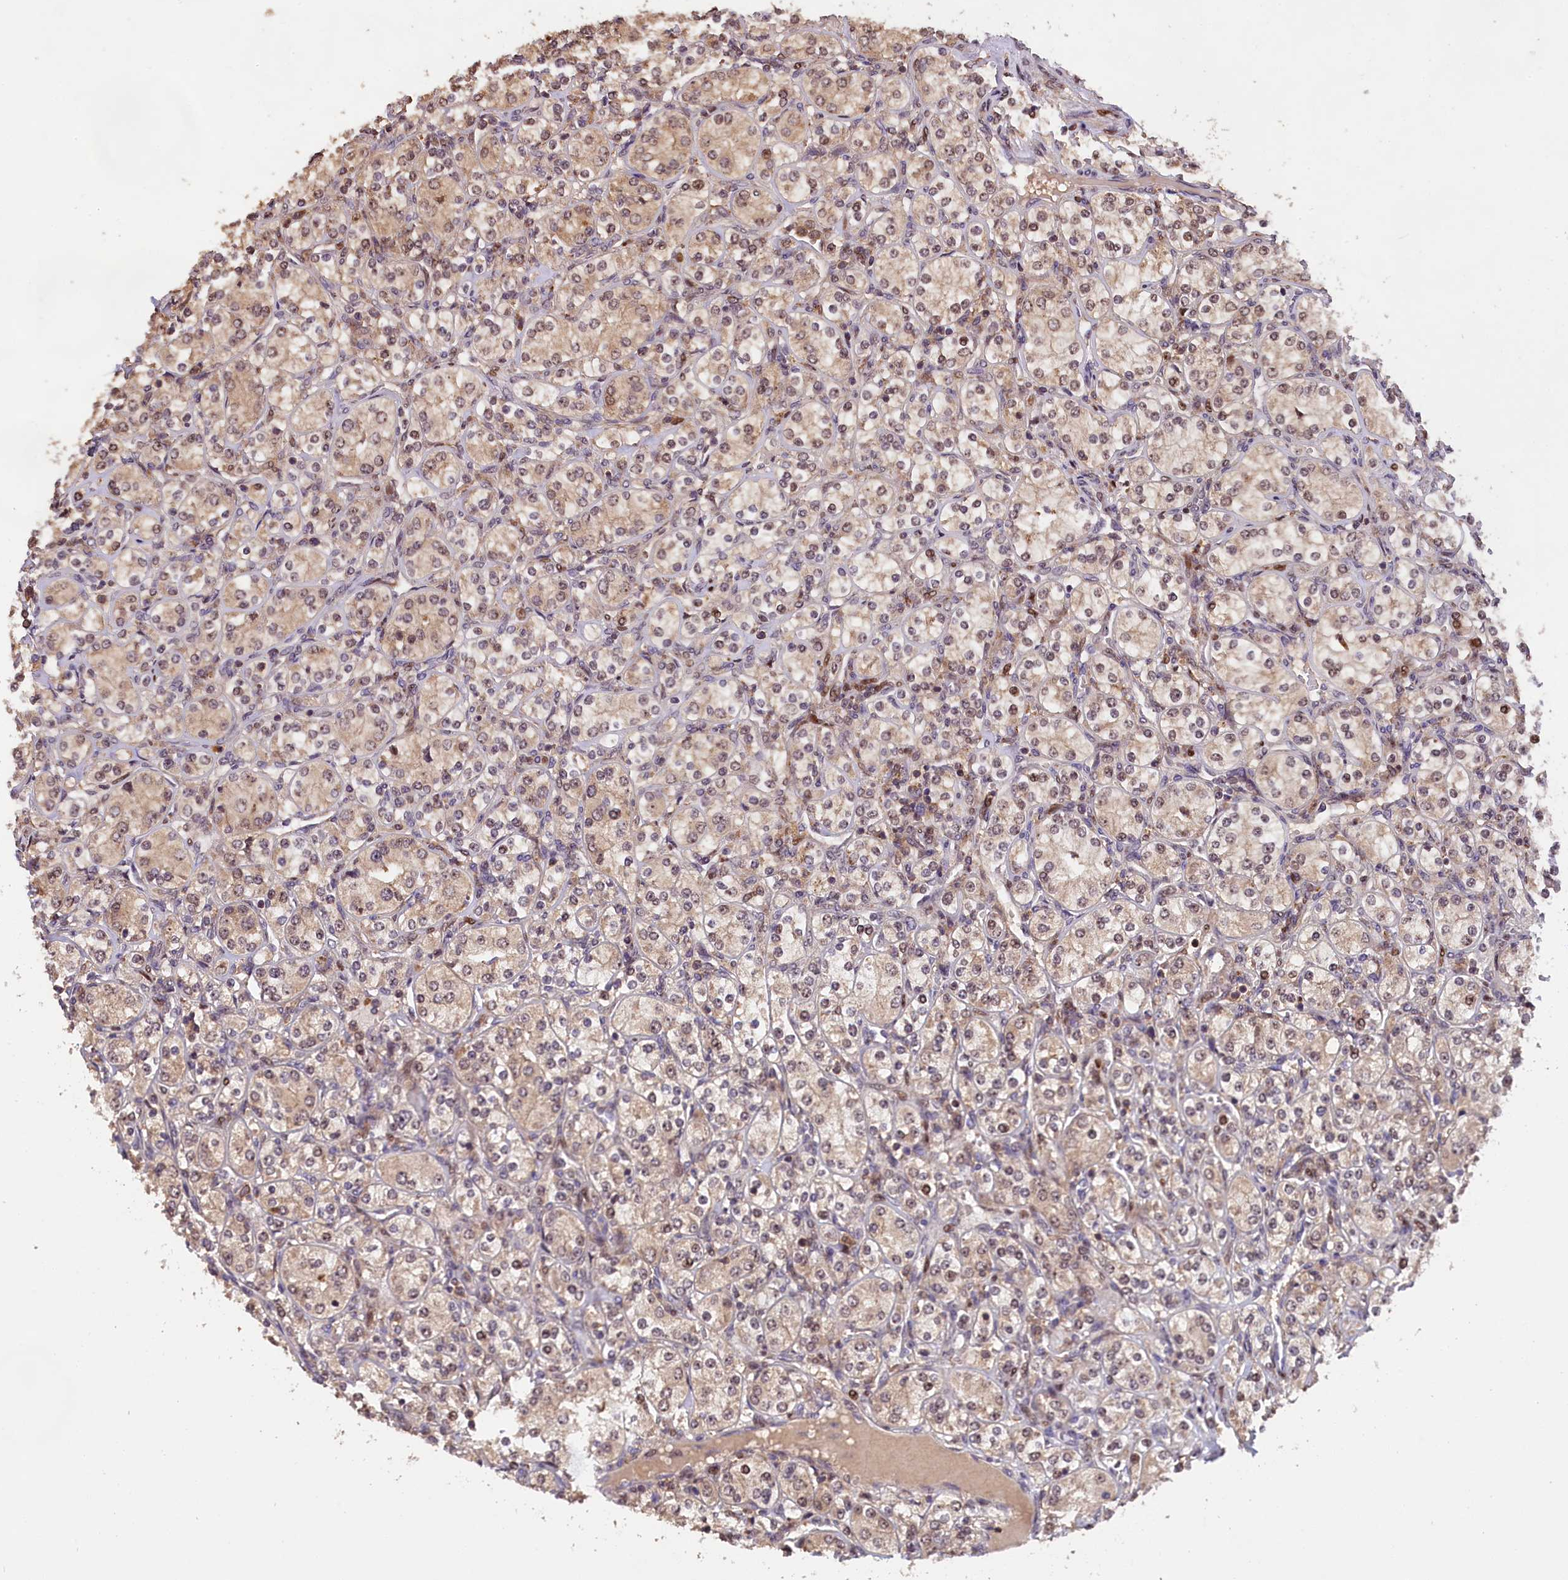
{"staining": {"intensity": "moderate", "quantity": "25%-75%", "location": "cytoplasmic/membranous,nuclear"}, "tissue": "renal cancer", "cell_type": "Tumor cells", "image_type": "cancer", "snomed": [{"axis": "morphology", "description": "Adenocarcinoma, NOS"}, {"axis": "topography", "description": "Kidney"}], "caption": "Immunohistochemical staining of human renal cancer displays medium levels of moderate cytoplasmic/membranous and nuclear protein positivity in about 25%-75% of tumor cells.", "gene": "PHAF1", "patient": {"sex": "male", "age": 77}}